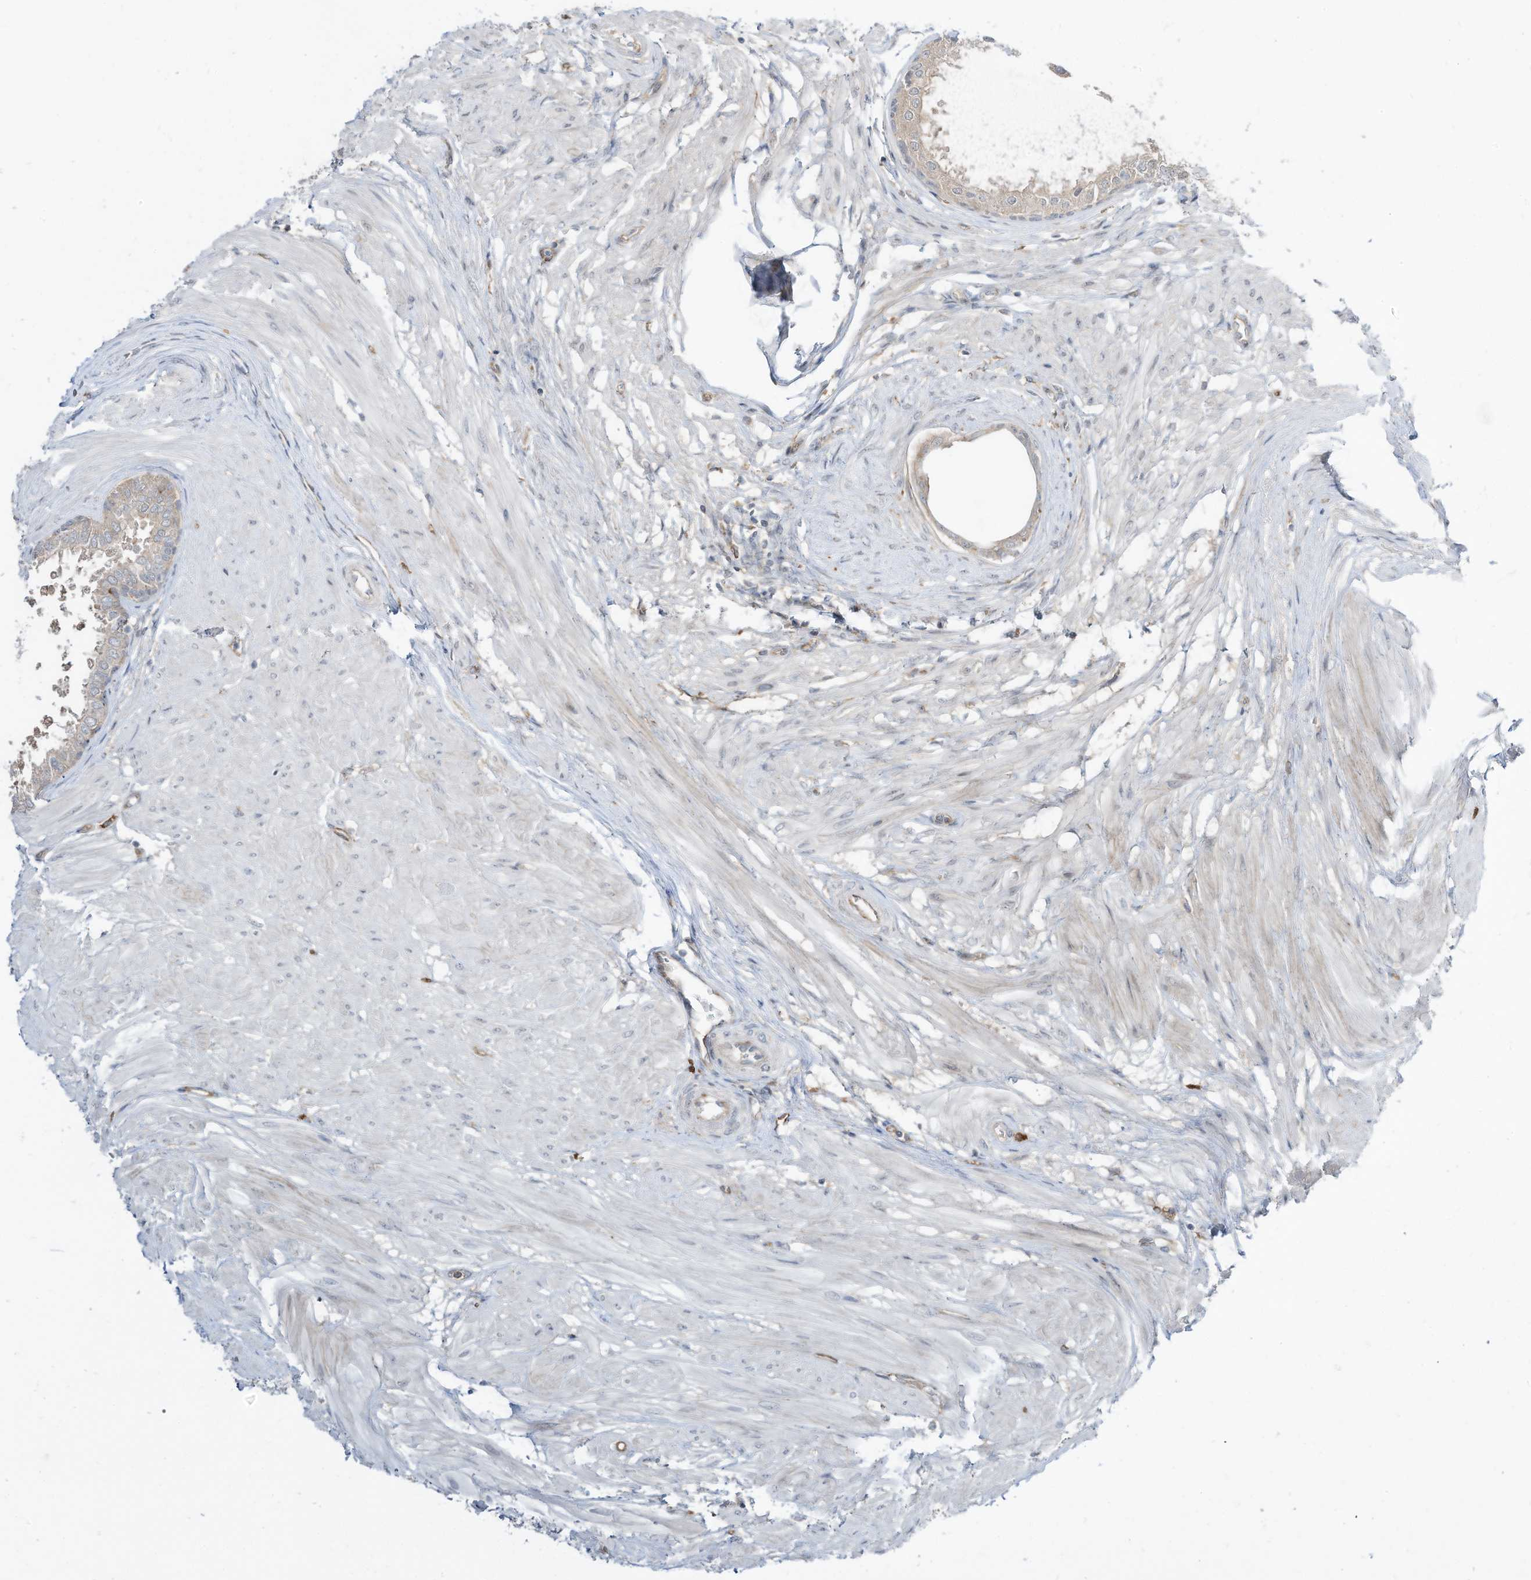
{"staining": {"intensity": "moderate", "quantity": "<25%", "location": "cytoplasmic/membranous"}, "tissue": "prostate", "cell_type": "Glandular cells", "image_type": "normal", "snomed": [{"axis": "morphology", "description": "Normal tissue, NOS"}, {"axis": "topography", "description": "Prostate"}], "caption": "A low amount of moderate cytoplasmic/membranous staining is seen in approximately <25% of glandular cells in unremarkable prostate. The protein of interest is stained brown, and the nuclei are stained in blue (DAB (3,3'-diaminobenzidine) IHC with brightfield microscopy, high magnification).", "gene": "DZIP3", "patient": {"sex": "male", "age": 48}}